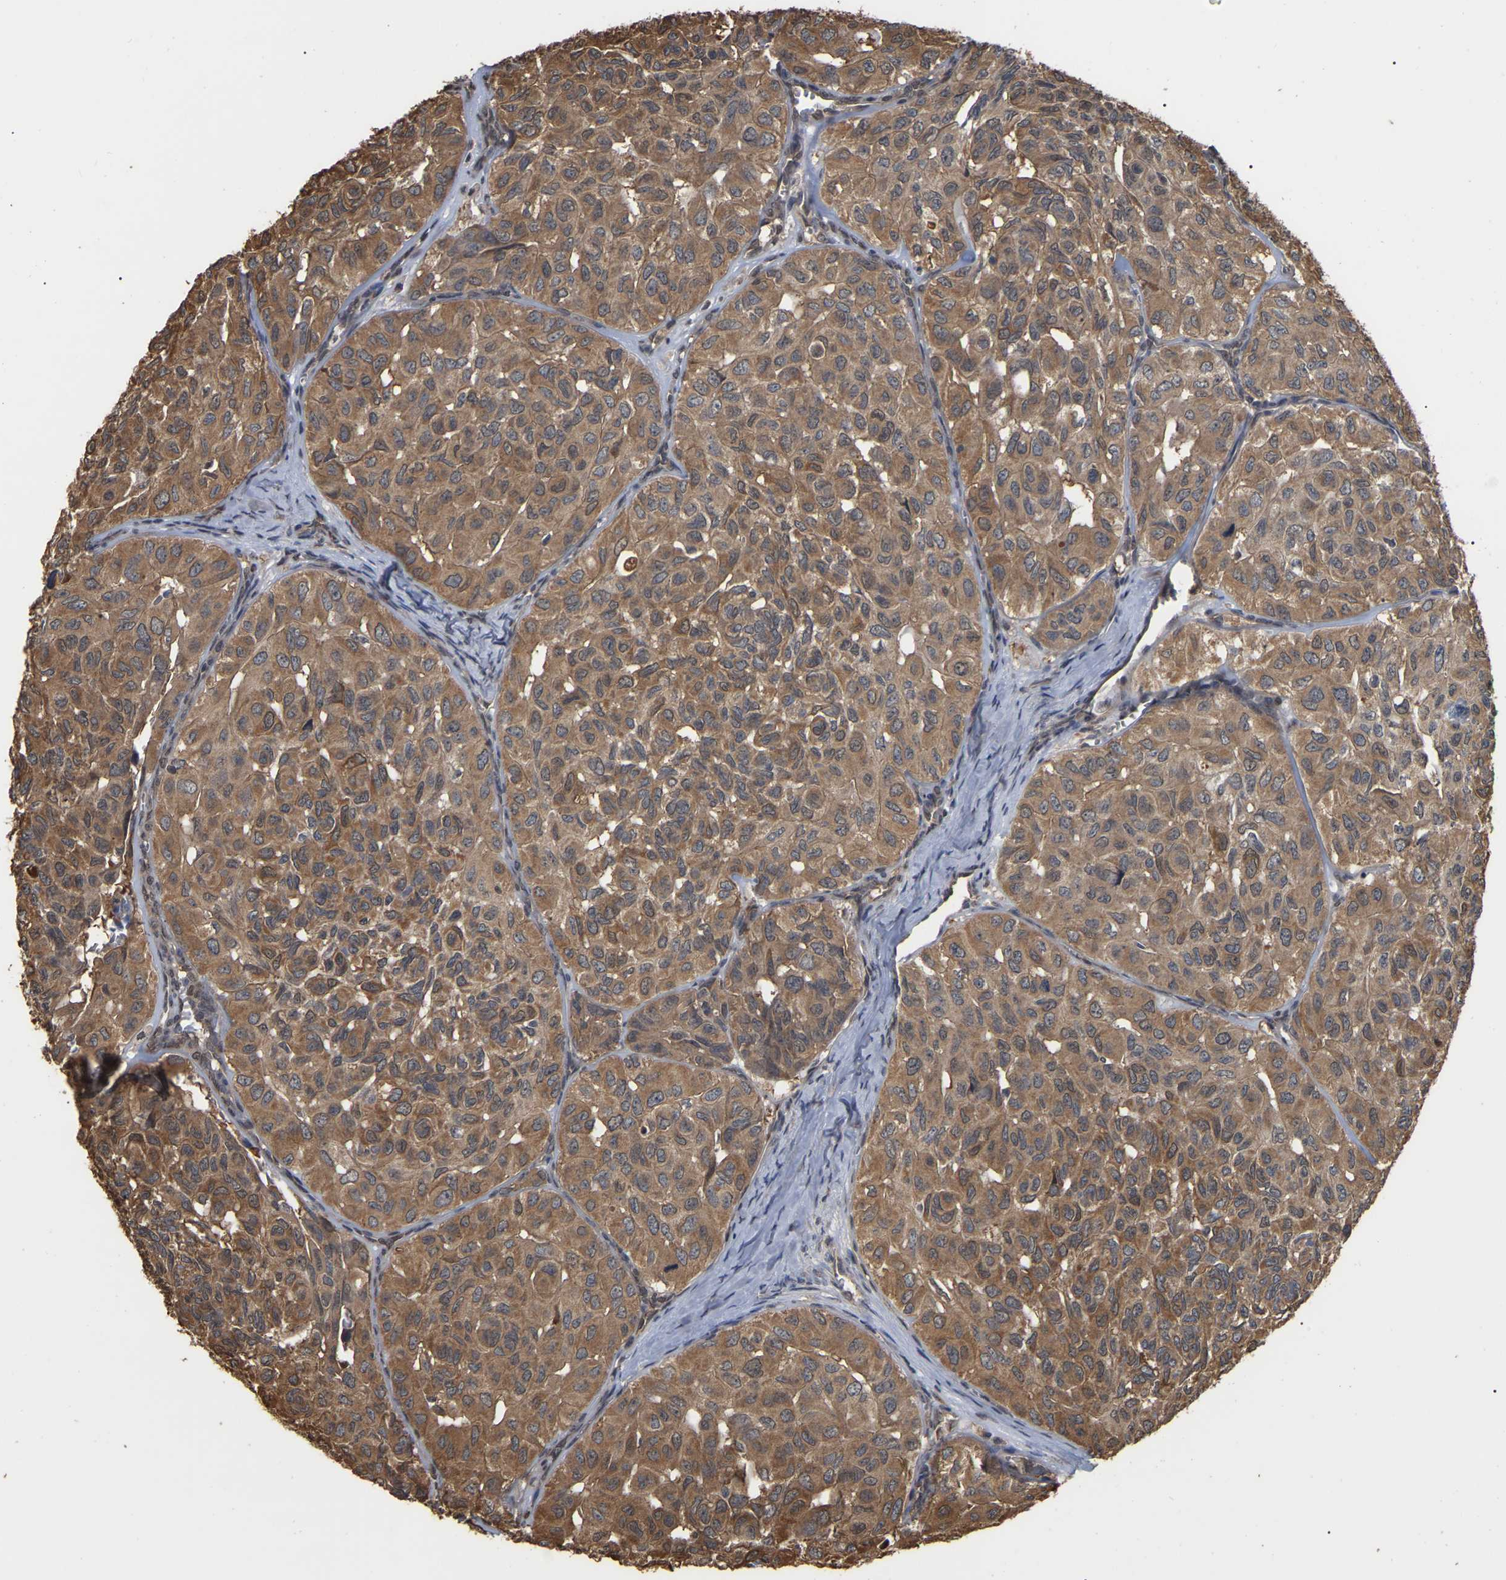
{"staining": {"intensity": "moderate", "quantity": ">75%", "location": "cytoplasmic/membranous"}, "tissue": "head and neck cancer", "cell_type": "Tumor cells", "image_type": "cancer", "snomed": [{"axis": "morphology", "description": "Adenocarcinoma, NOS"}, {"axis": "topography", "description": "Salivary gland, NOS"}, {"axis": "topography", "description": "Head-Neck"}], "caption": "This image displays head and neck cancer (adenocarcinoma) stained with immunohistochemistry to label a protein in brown. The cytoplasmic/membranous of tumor cells show moderate positivity for the protein. Nuclei are counter-stained blue.", "gene": "FAM219A", "patient": {"sex": "female", "age": 76}}